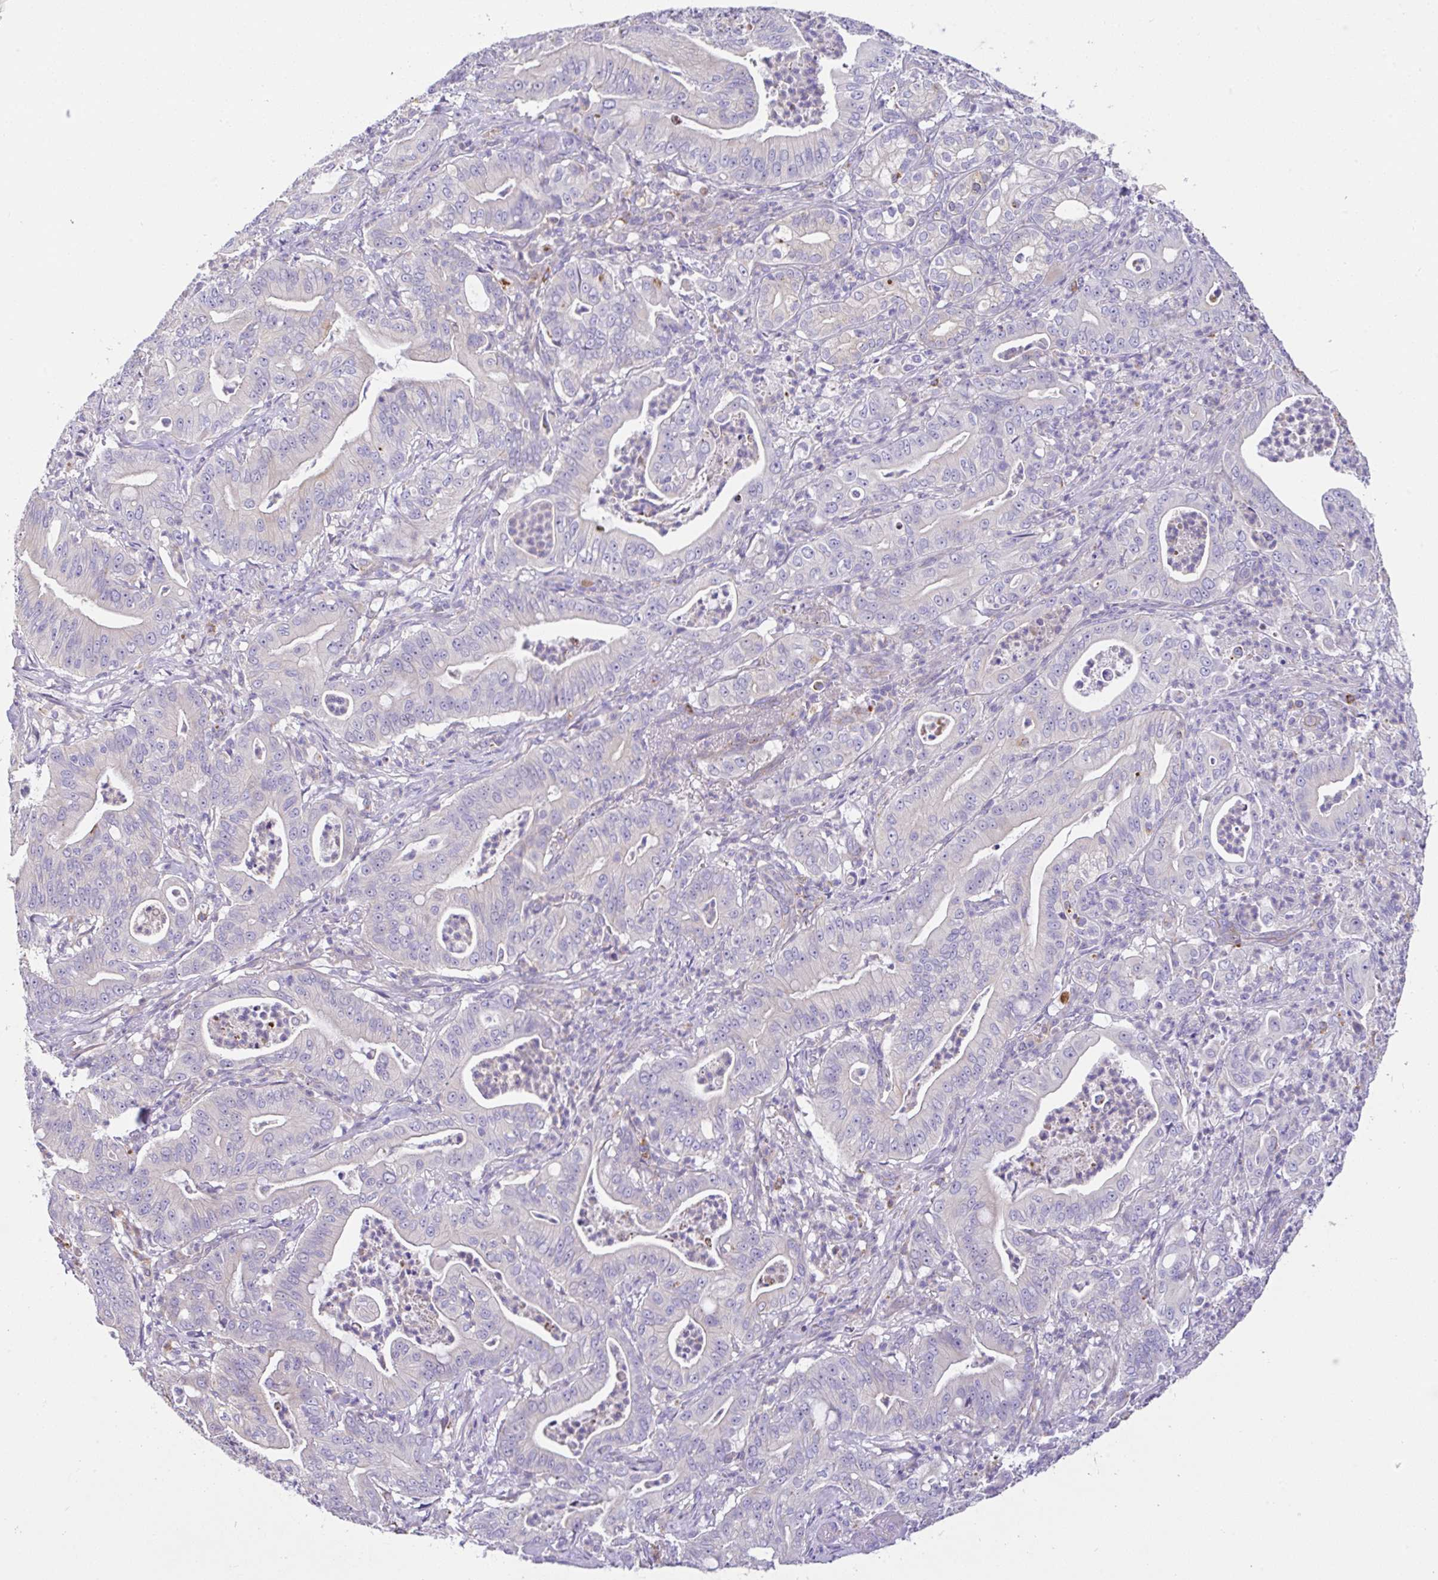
{"staining": {"intensity": "negative", "quantity": "none", "location": "none"}, "tissue": "pancreatic cancer", "cell_type": "Tumor cells", "image_type": "cancer", "snomed": [{"axis": "morphology", "description": "Adenocarcinoma, NOS"}, {"axis": "topography", "description": "Pancreas"}], "caption": "Tumor cells are negative for brown protein staining in pancreatic cancer. Nuclei are stained in blue.", "gene": "EPN3", "patient": {"sex": "male", "age": 71}}